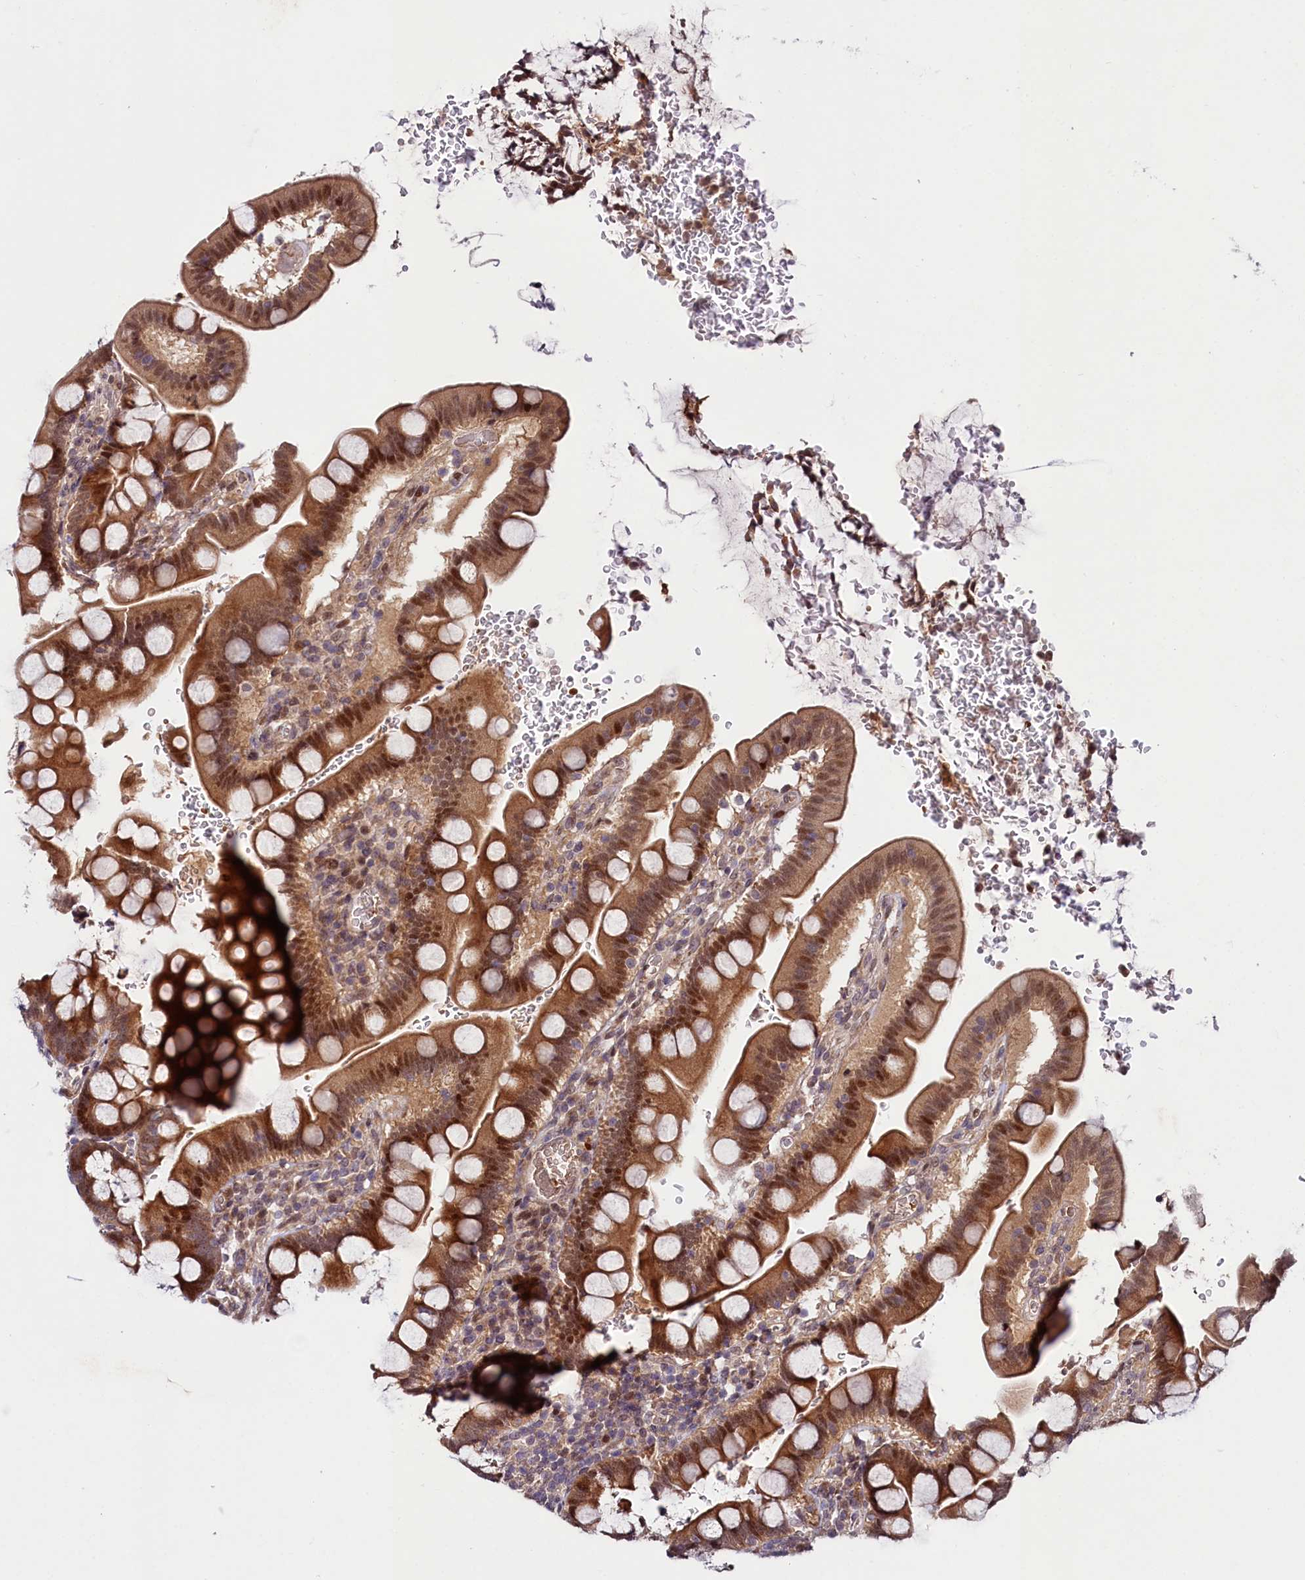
{"staining": {"intensity": "moderate", "quantity": ">75%", "location": "cytoplasmic/membranous,nuclear"}, "tissue": "small intestine", "cell_type": "Glandular cells", "image_type": "normal", "snomed": [{"axis": "morphology", "description": "Normal tissue, NOS"}, {"axis": "topography", "description": "Stomach, upper"}, {"axis": "topography", "description": "Stomach, lower"}, {"axis": "topography", "description": "Small intestine"}], "caption": "Moderate cytoplasmic/membranous,nuclear positivity for a protein is present in approximately >75% of glandular cells of unremarkable small intestine using IHC.", "gene": "N4BP2L1", "patient": {"sex": "male", "age": 68}}